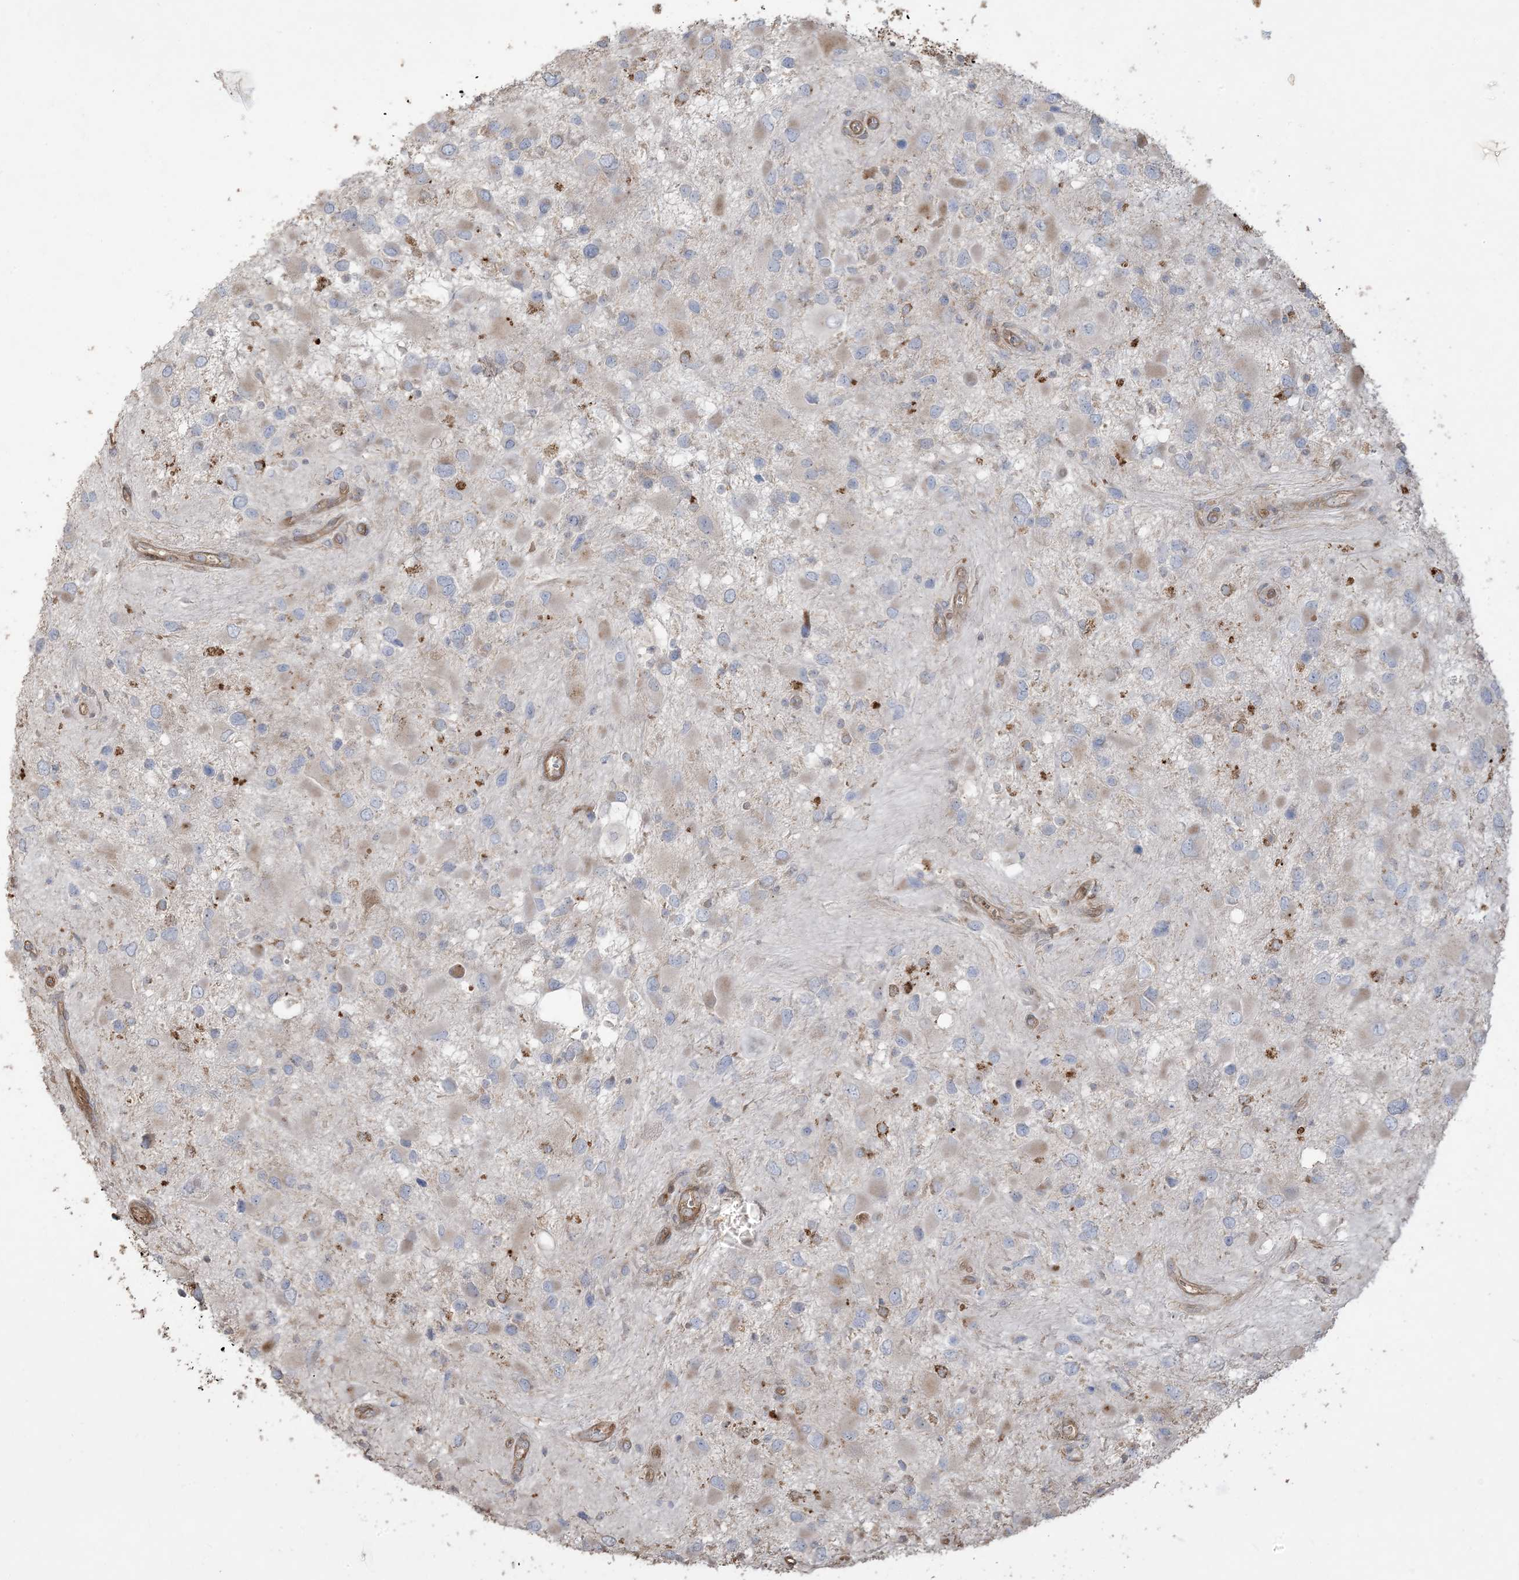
{"staining": {"intensity": "moderate", "quantity": "<25%", "location": "cytoplasmic/membranous"}, "tissue": "glioma", "cell_type": "Tumor cells", "image_type": "cancer", "snomed": [{"axis": "morphology", "description": "Glioma, malignant, High grade"}, {"axis": "topography", "description": "Brain"}], "caption": "Moderate cytoplasmic/membranous expression is present in approximately <25% of tumor cells in glioma. Immunohistochemistry (ihc) stains the protein of interest in brown and the nuclei are stained blue.", "gene": "KLHL18", "patient": {"sex": "male", "age": 53}}